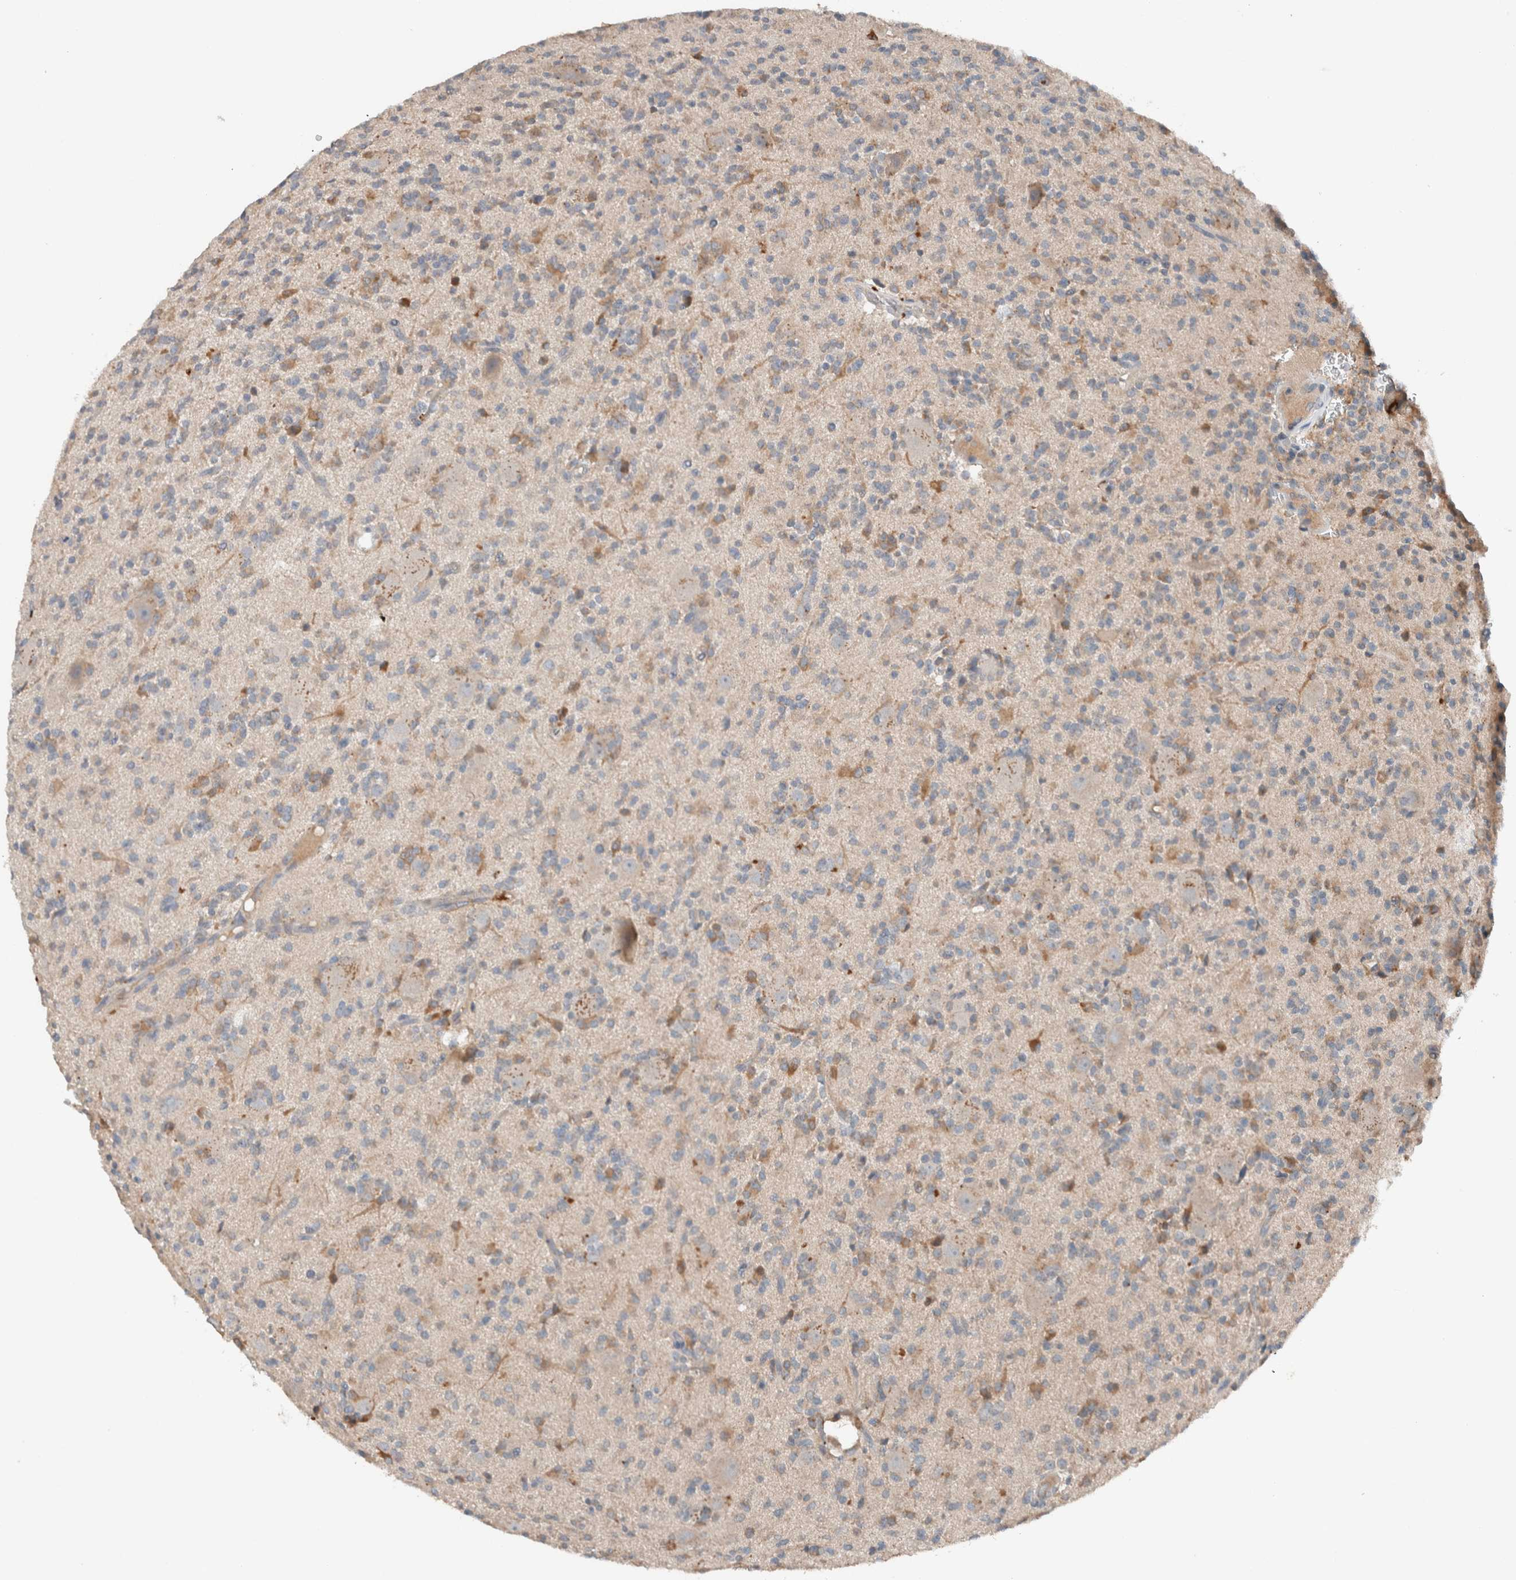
{"staining": {"intensity": "weak", "quantity": "25%-75%", "location": "cytoplasmic/membranous"}, "tissue": "glioma", "cell_type": "Tumor cells", "image_type": "cancer", "snomed": [{"axis": "morphology", "description": "Glioma, malignant, High grade"}, {"axis": "topography", "description": "Brain"}], "caption": "About 25%-75% of tumor cells in glioma demonstrate weak cytoplasmic/membranous protein staining as visualized by brown immunohistochemical staining.", "gene": "UGCG", "patient": {"sex": "male", "age": 34}}